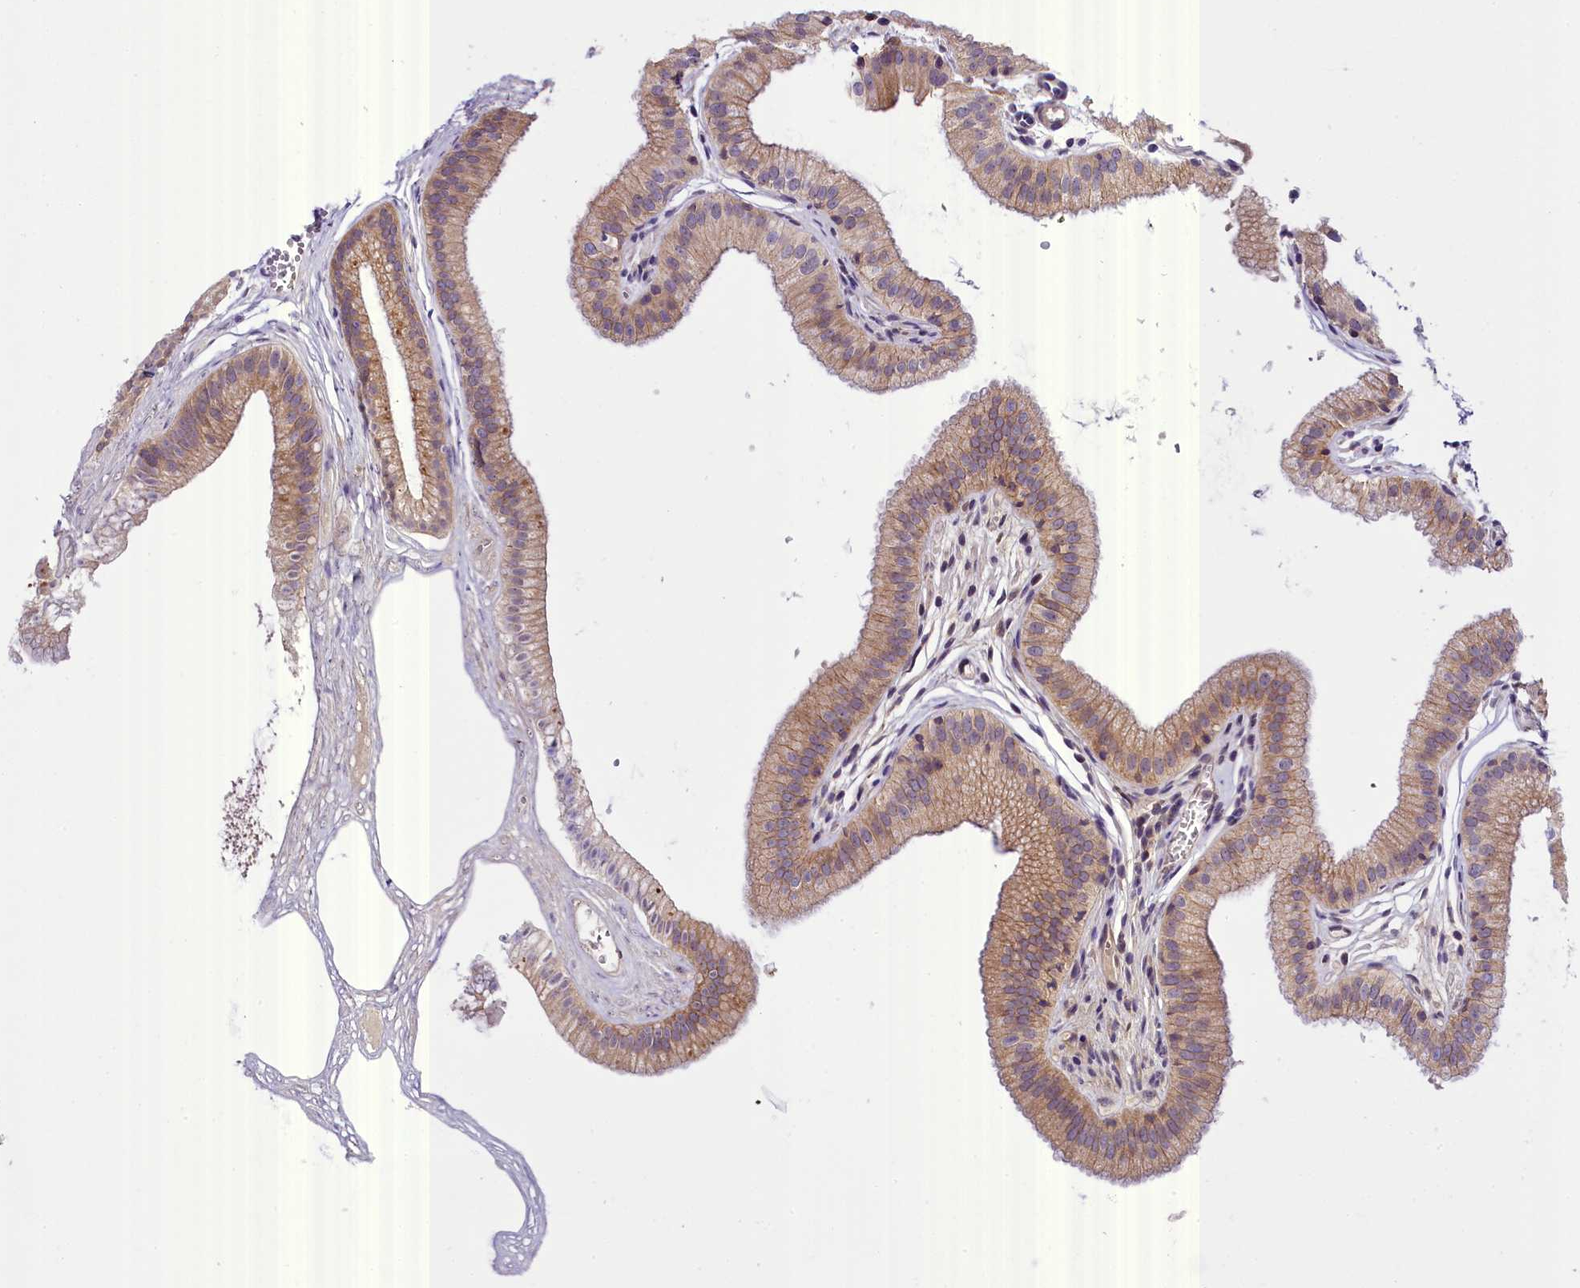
{"staining": {"intensity": "weak", "quantity": ">75%", "location": "cytoplasmic/membranous"}, "tissue": "gallbladder", "cell_type": "Glandular cells", "image_type": "normal", "snomed": [{"axis": "morphology", "description": "Normal tissue, NOS"}, {"axis": "topography", "description": "Gallbladder"}], "caption": "Immunohistochemistry staining of normal gallbladder, which reveals low levels of weak cytoplasmic/membranous expression in about >75% of glandular cells indicating weak cytoplasmic/membranous protein expression. The staining was performed using DAB (brown) for protein detection and nuclei were counterstained in hematoxylin (blue).", "gene": "ENKD1", "patient": {"sex": "female", "age": 54}}